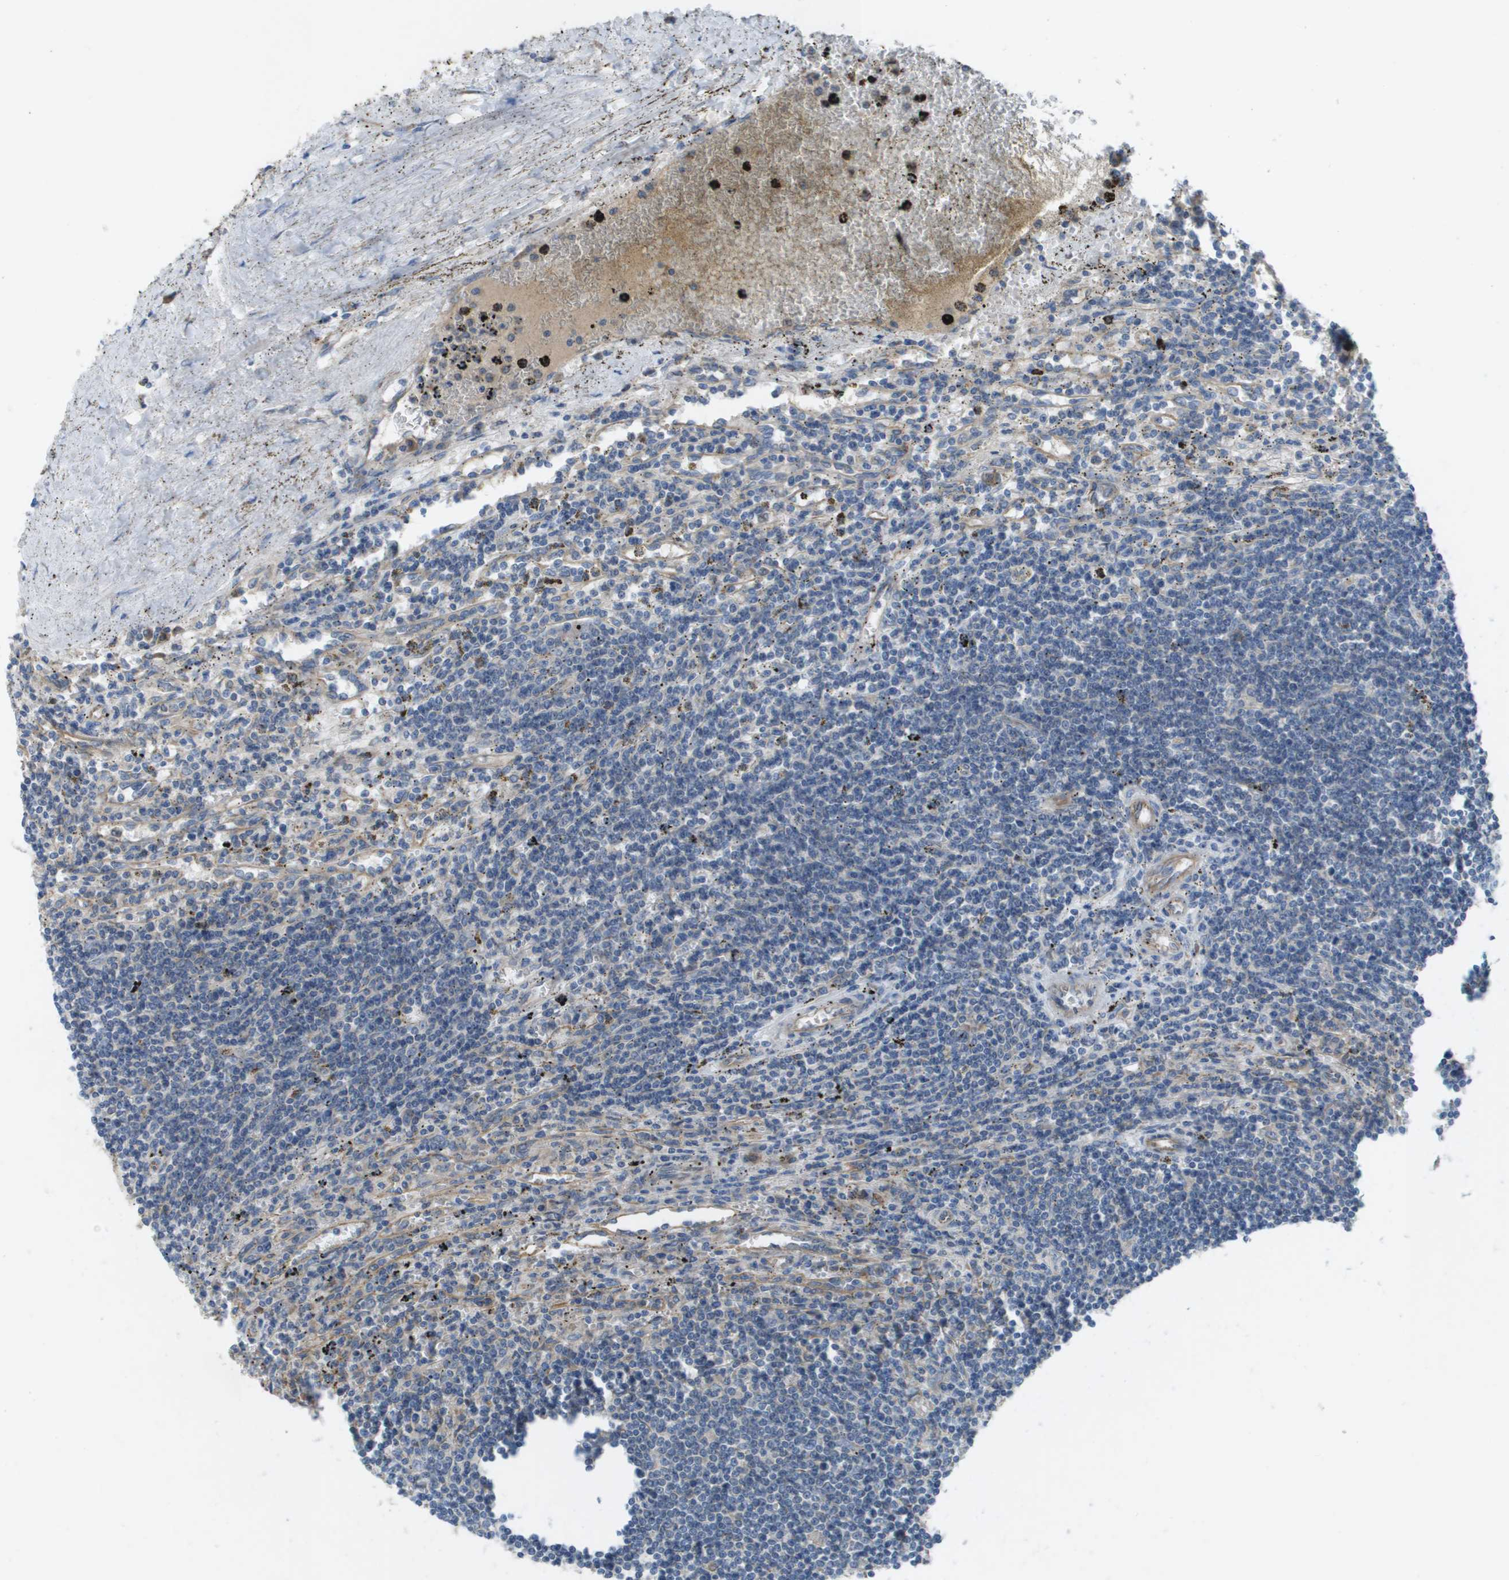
{"staining": {"intensity": "negative", "quantity": "none", "location": "none"}, "tissue": "lymphoma", "cell_type": "Tumor cells", "image_type": "cancer", "snomed": [{"axis": "morphology", "description": "Malignant lymphoma, non-Hodgkin's type, Low grade"}, {"axis": "topography", "description": "Spleen"}], "caption": "An image of low-grade malignant lymphoma, non-Hodgkin's type stained for a protein shows no brown staining in tumor cells.", "gene": "CLCN2", "patient": {"sex": "male", "age": 76}}